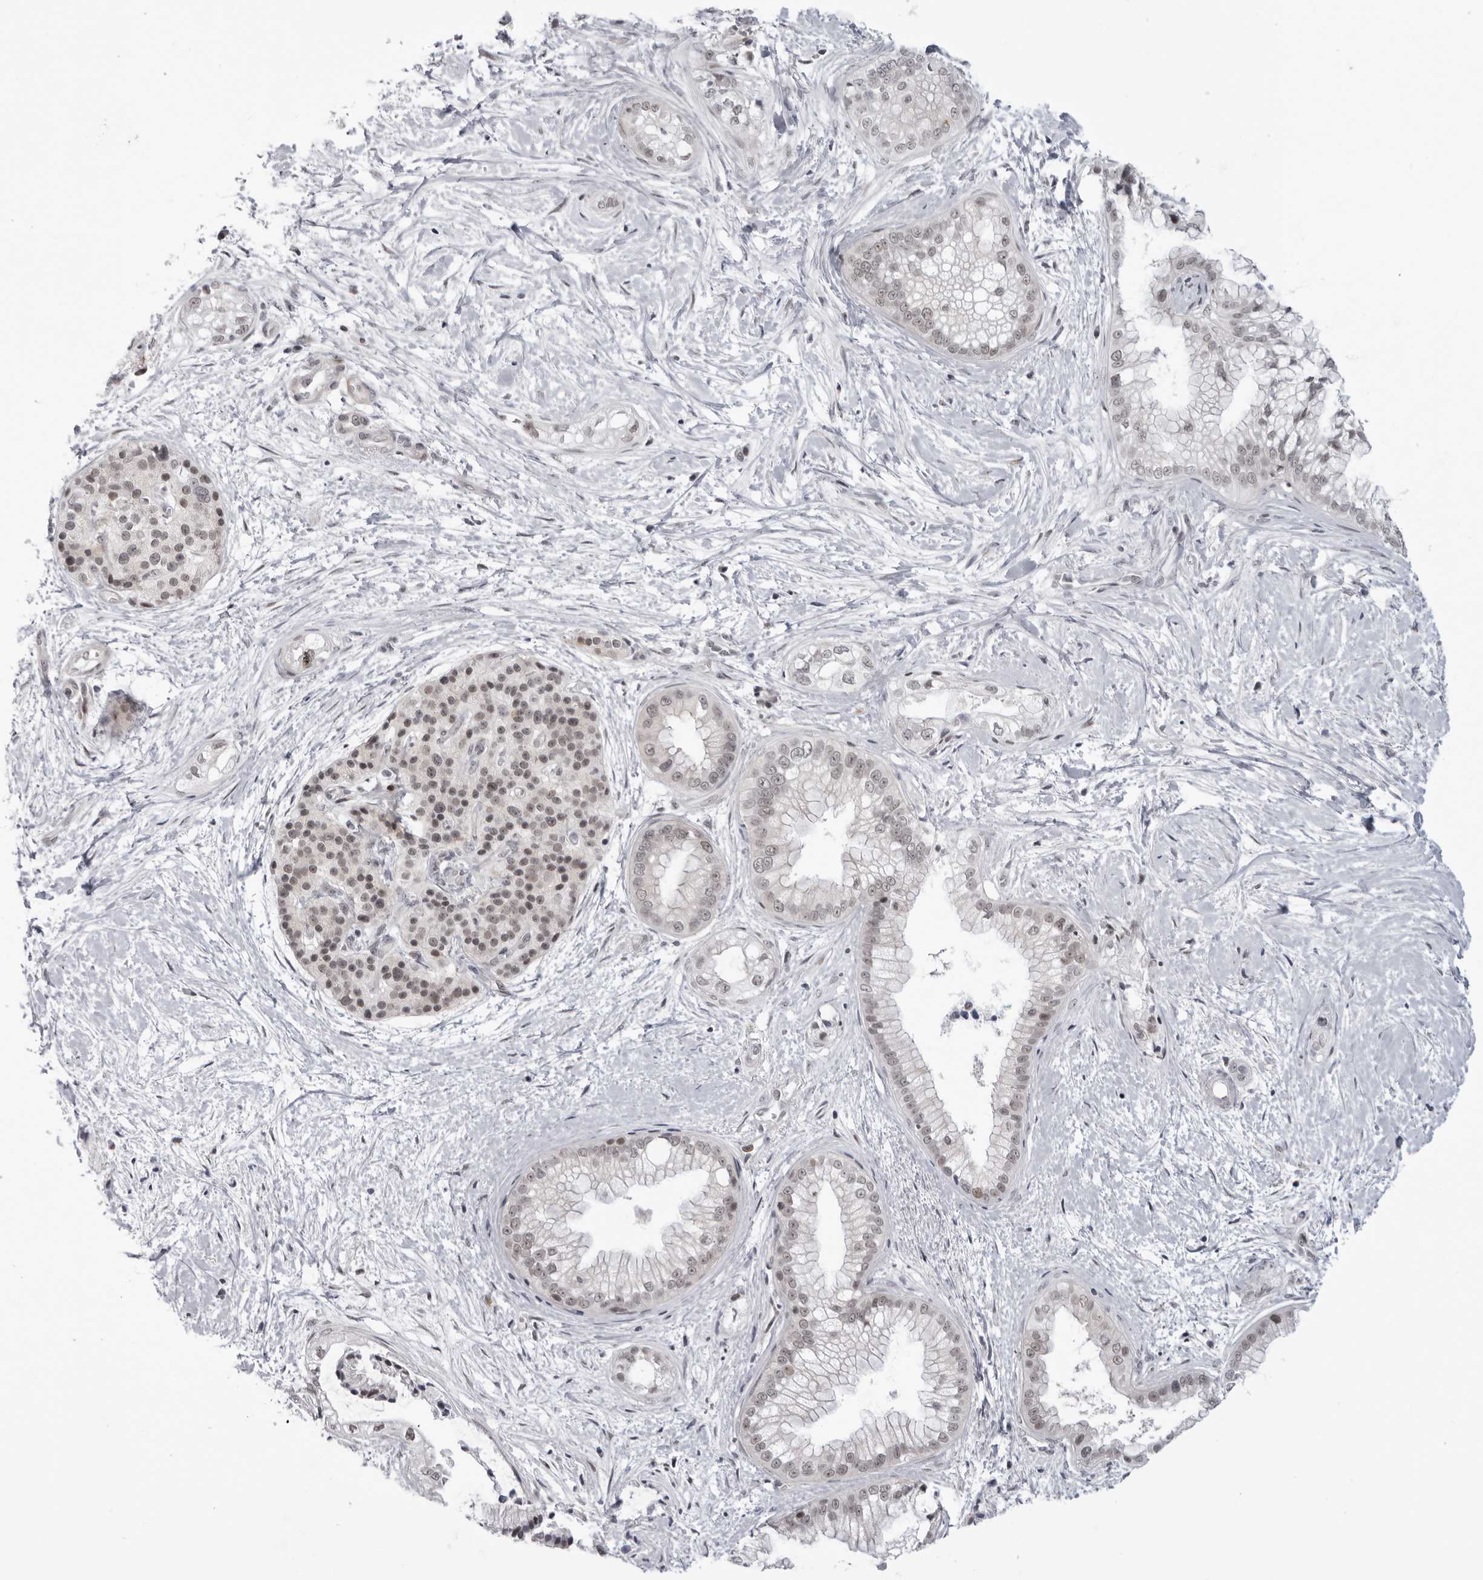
{"staining": {"intensity": "weak", "quantity": "25%-75%", "location": "nuclear"}, "tissue": "pancreatic cancer", "cell_type": "Tumor cells", "image_type": "cancer", "snomed": [{"axis": "morphology", "description": "Adenocarcinoma, NOS"}, {"axis": "topography", "description": "Pancreas"}], "caption": "This is an image of IHC staining of adenocarcinoma (pancreatic), which shows weak staining in the nuclear of tumor cells.", "gene": "ALPK2", "patient": {"sex": "male", "age": 68}}